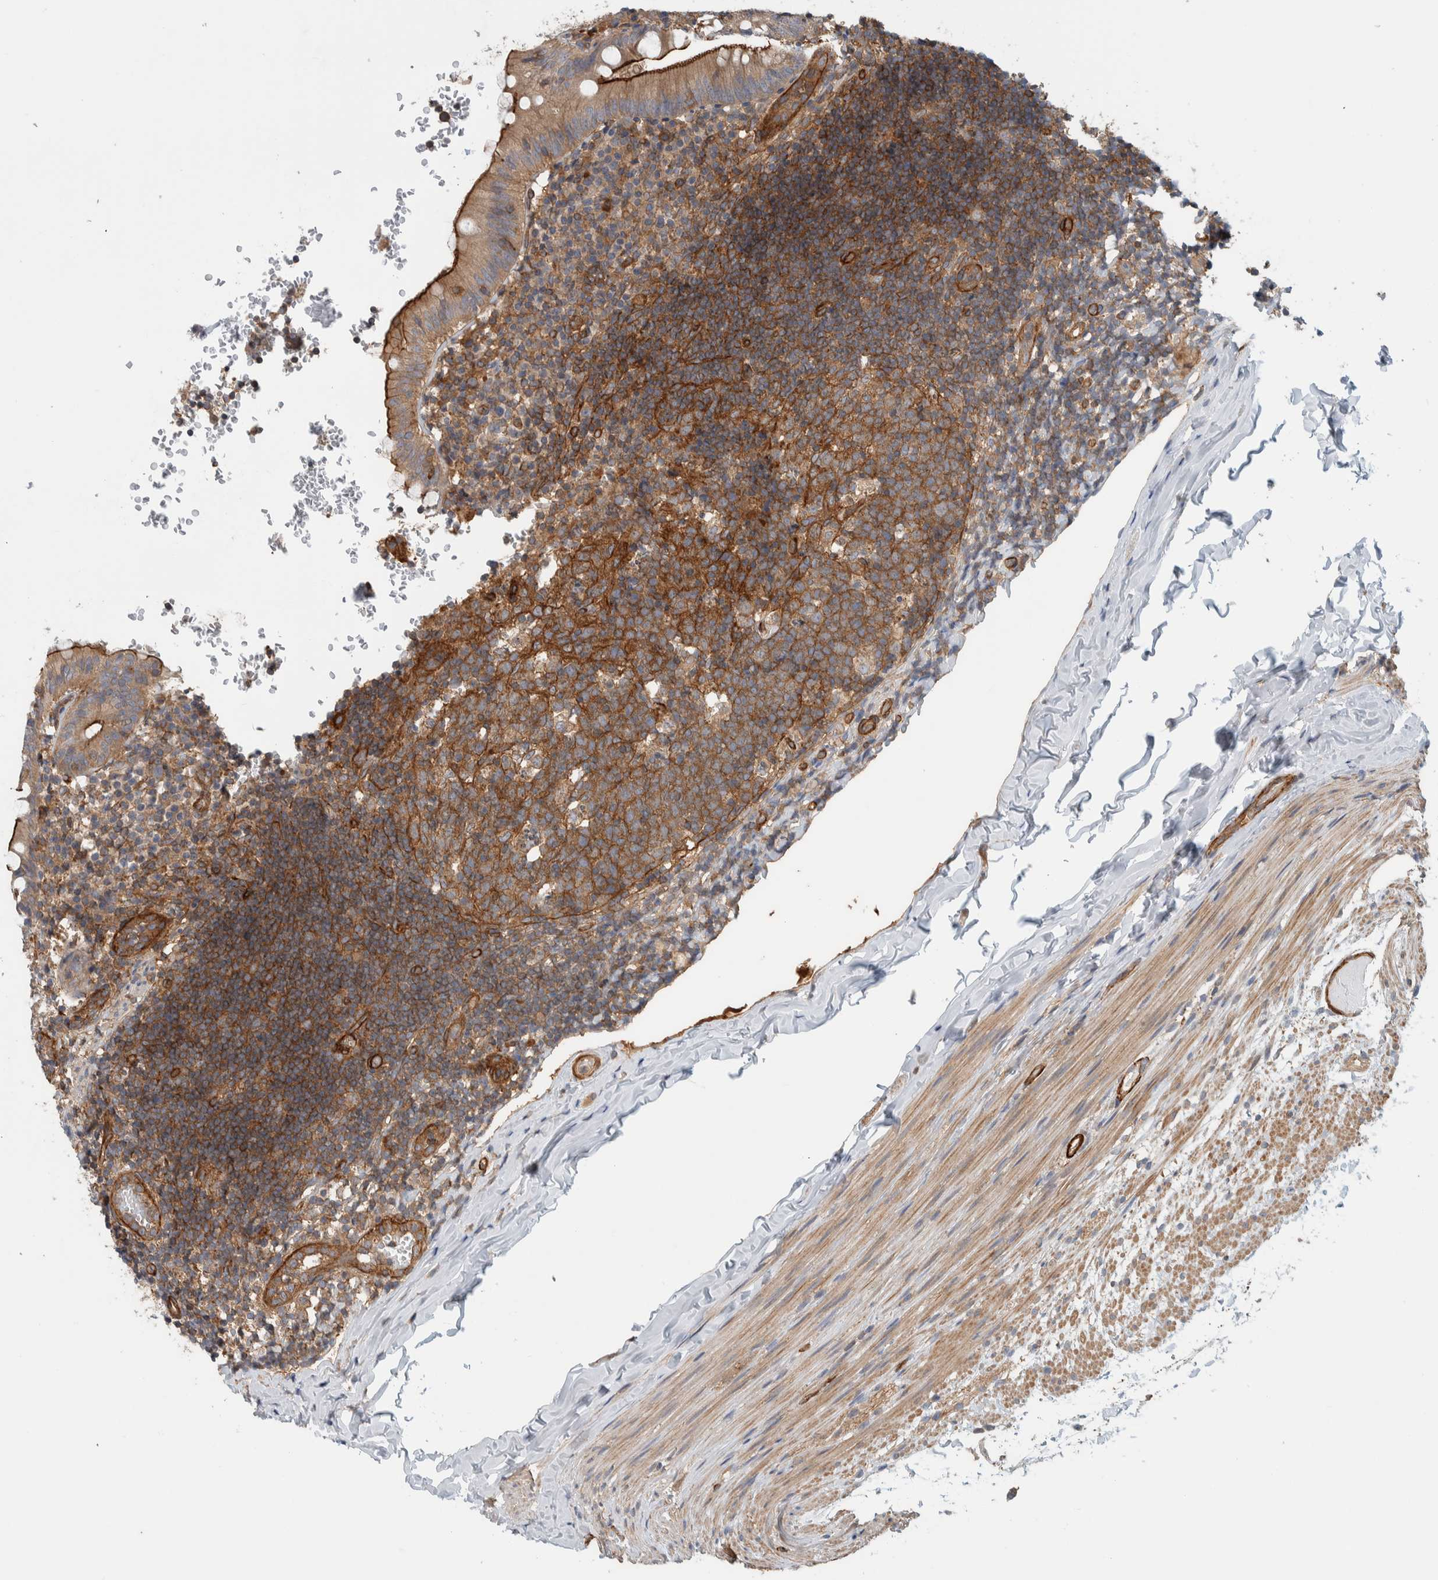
{"staining": {"intensity": "moderate", "quantity": ">75%", "location": "cytoplasmic/membranous"}, "tissue": "appendix", "cell_type": "Glandular cells", "image_type": "normal", "snomed": [{"axis": "morphology", "description": "Normal tissue, NOS"}, {"axis": "topography", "description": "Appendix"}], "caption": "Unremarkable appendix displays moderate cytoplasmic/membranous positivity in about >75% of glandular cells (IHC, brightfield microscopy, high magnification)..", "gene": "MPRIP", "patient": {"sex": "male", "age": 8}}